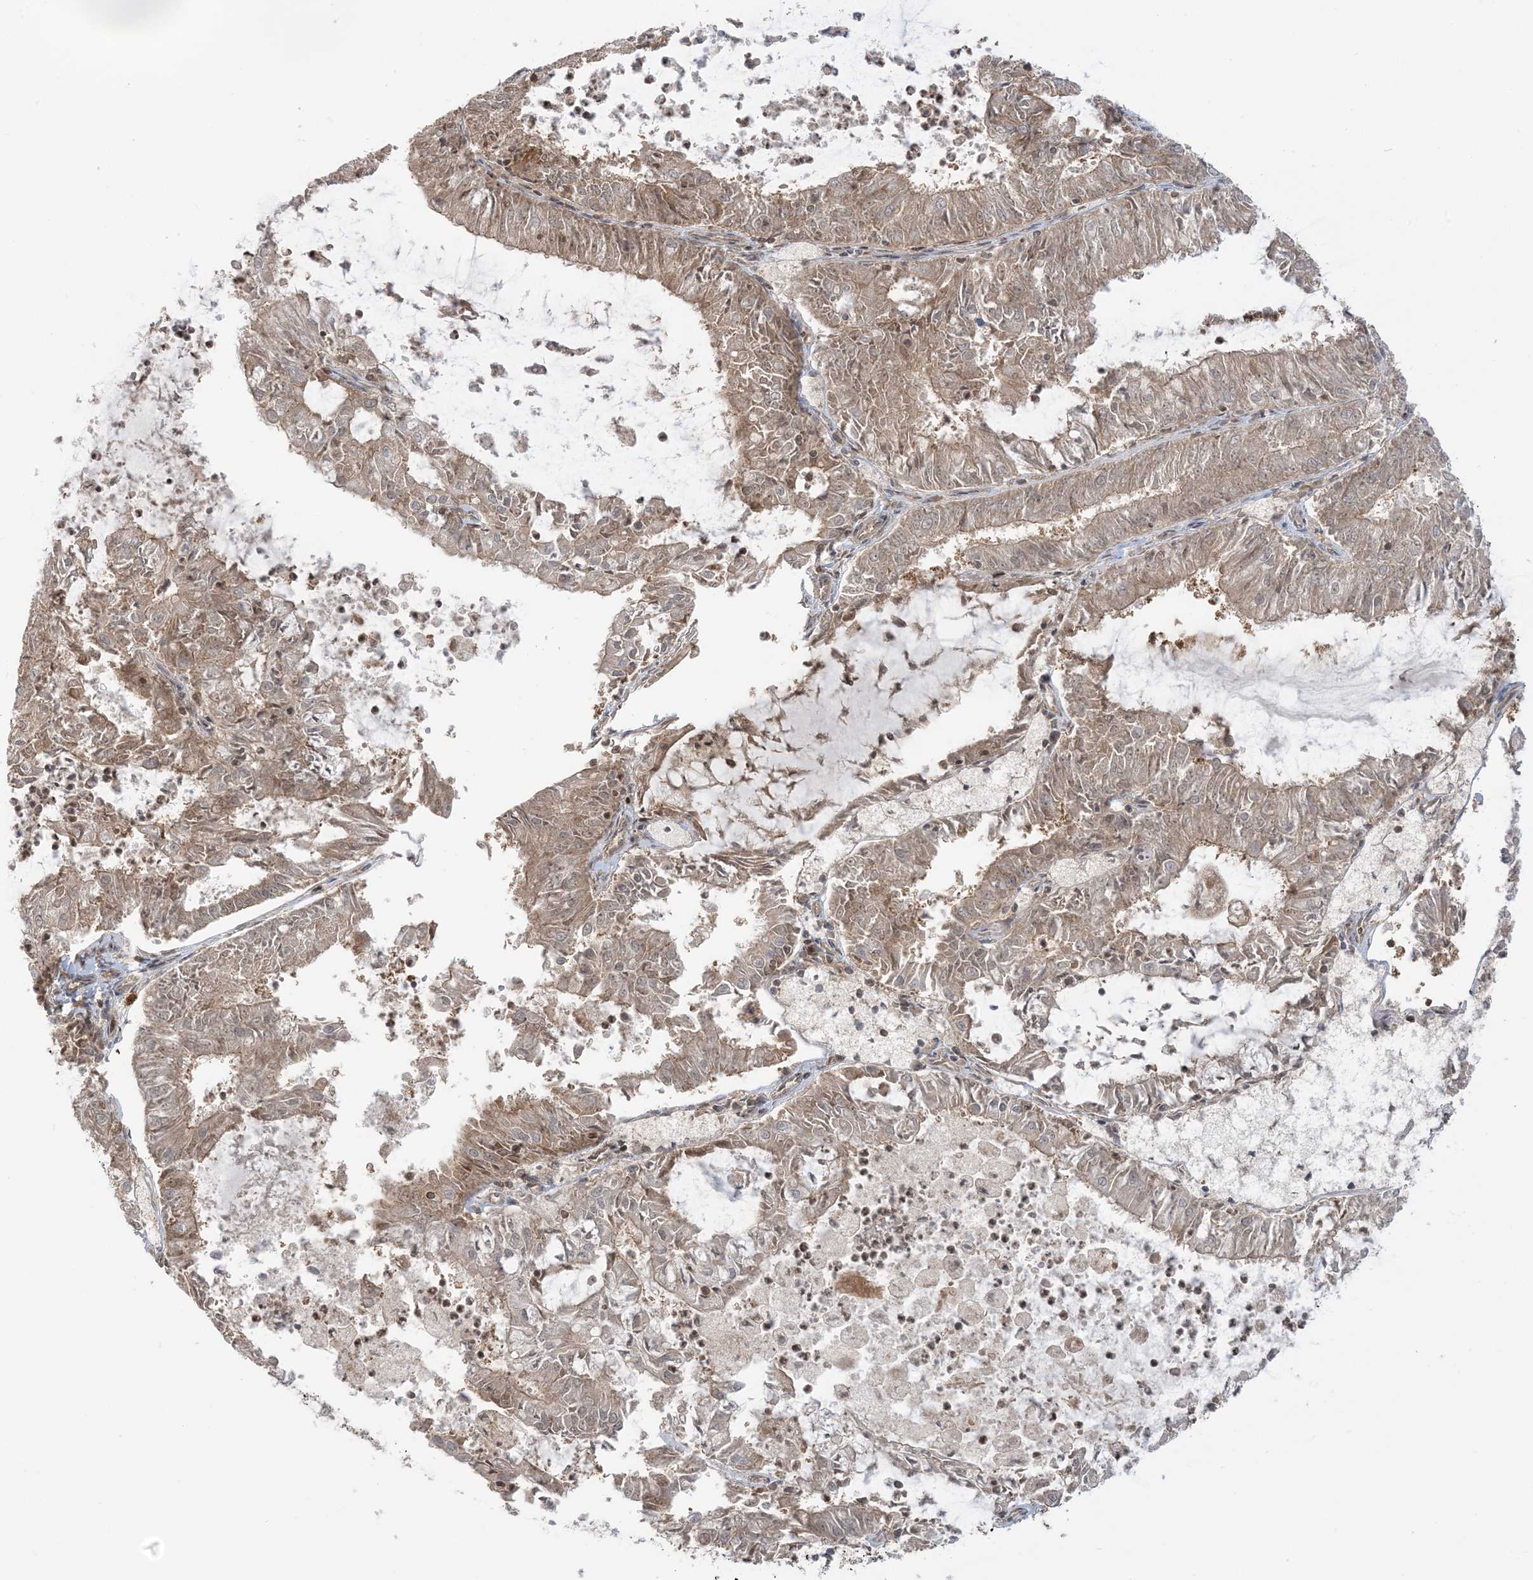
{"staining": {"intensity": "weak", "quantity": "25%-75%", "location": "cytoplasmic/membranous,nuclear"}, "tissue": "endometrial cancer", "cell_type": "Tumor cells", "image_type": "cancer", "snomed": [{"axis": "morphology", "description": "Adenocarcinoma, NOS"}, {"axis": "topography", "description": "Endometrium"}], "caption": "Tumor cells demonstrate low levels of weak cytoplasmic/membranous and nuclear expression in about 25%-75% of cells in endometrial cancer. (Brightfield microscopy of DAB IHC at high magnification).", "gene": "PPP1R7", "patient": {"sex": "female", "age": 57}}